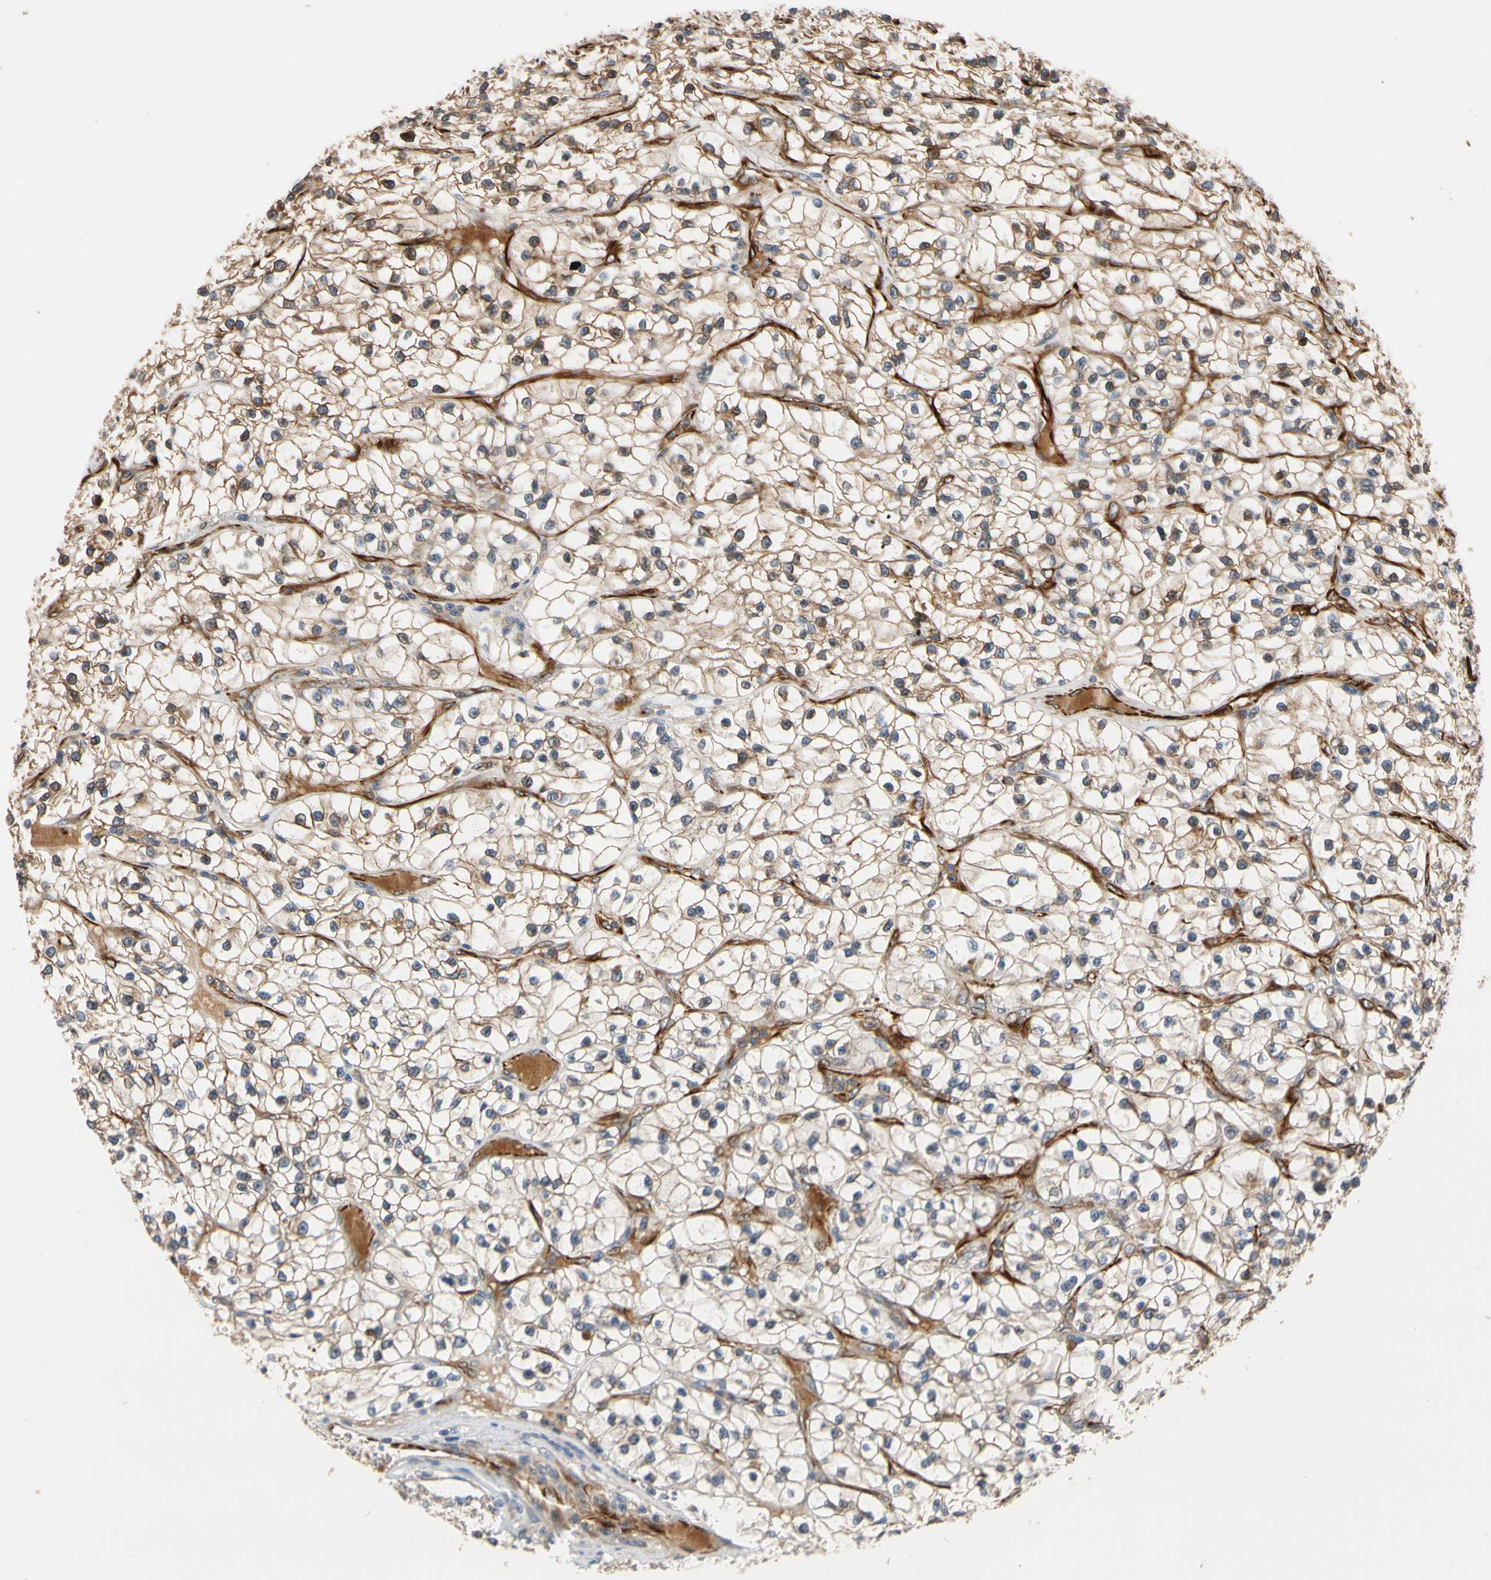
{"staining": {"intensity": "moderate", "quantity": ">75%", "location": "cytoplasmic/membranous"}, "tissue": "renal cancer", "cell_type": "Tumor cells", "image_type": "cancer", "snomed": [{"axis": "morphology", "description": "Adenocarcinoma, NOS"}, {"axis": "topography", "description": "Kidney"}], "caption": "Immunohistochemical staining of adenocarcinoma (renal) displays moderate cytoplasmic/membranous protein expression in about >75% of tumor cells.", "gene": "FGD6", "patient": {"sex": "female", "age": 57}}